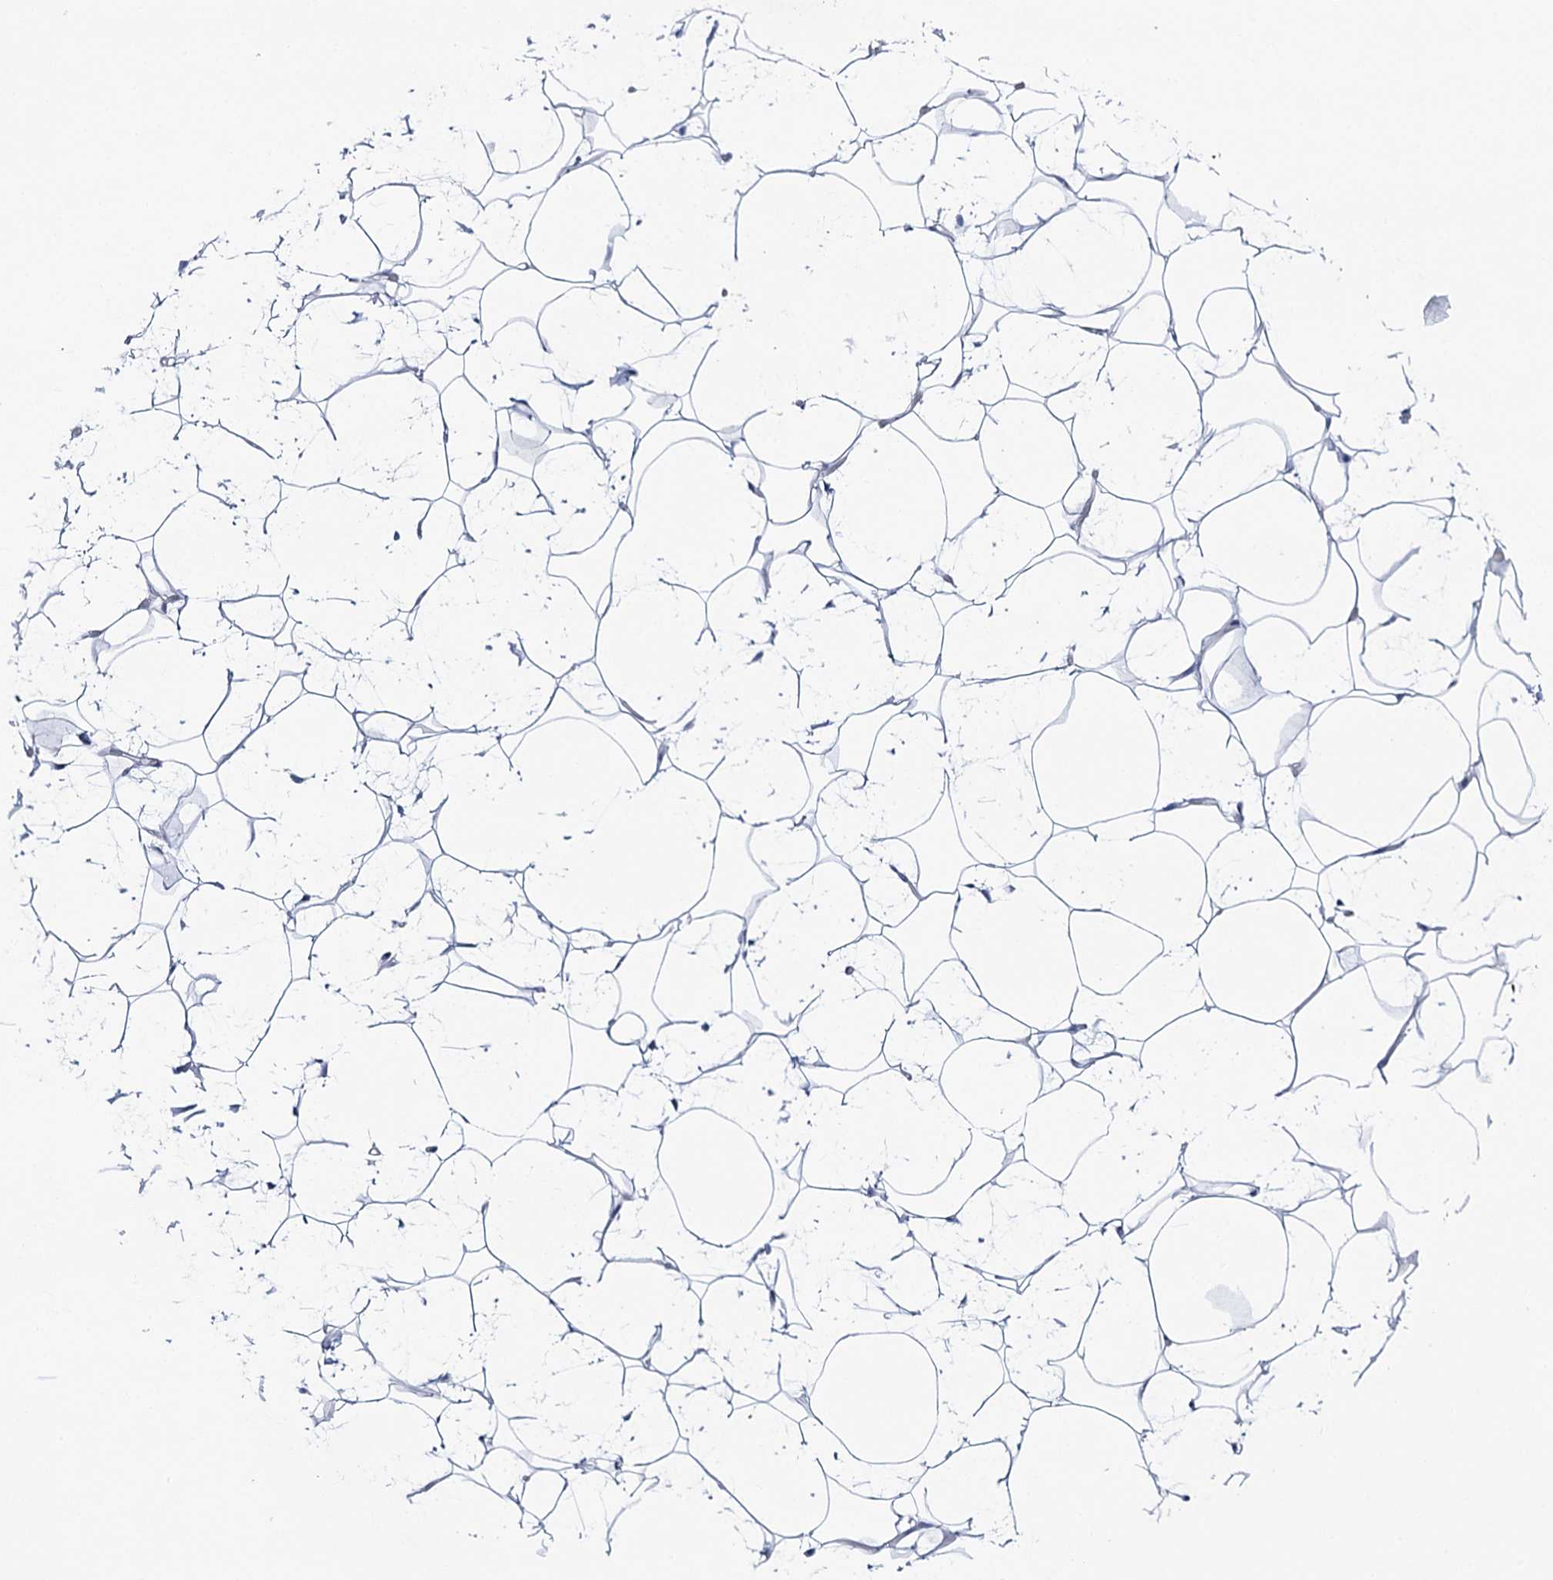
{"staining": {"intensity": "negative", "quantity": "none", "location": "none"}, "tissue": "adipose tissue", "cell_type": "Adipocytes", "image_type": "normal", "snomed": [{"axis": "morphology", "description": "Normal tissue, NOS"}, {"axis": "topography", "description": "Breast"}], "caption": "Immunohistochemical staining of benign adipose tissue demonstrates no significant expression in adipocytes. (DAB immunohistochemistry with hematoxylin counter stain).", "gene": "ZC3H8", "patient": {"sex": "female", "age": 26}}